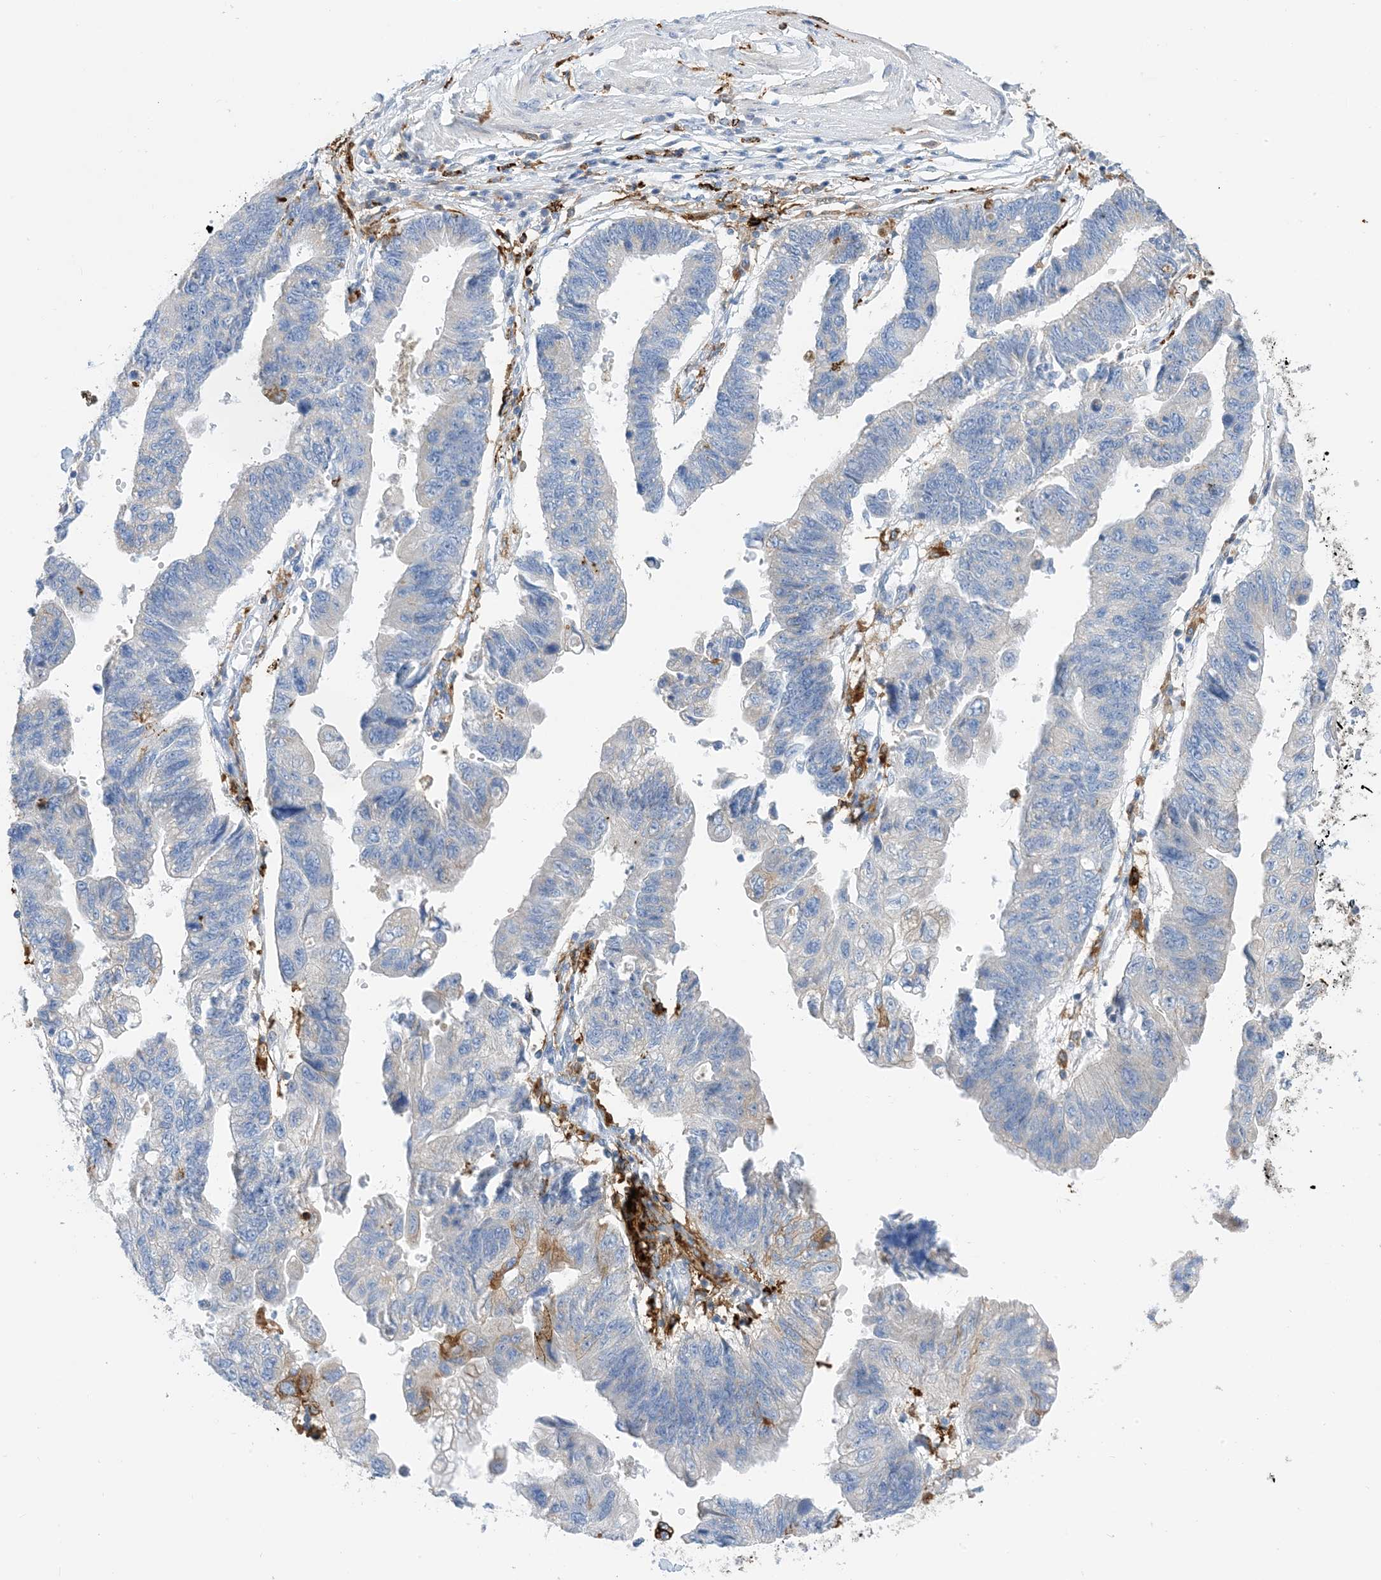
{"staining": {"intensity": "negative", "quantity": "none", "location": "none"}, "tissue": "stomach cancer", "cell_type": "Tumor cells", "image_type": "cancer", "snomed": [{"axis": "morphology", "description": "Adenocarcinoma, NOS"}, {"axis": "topography", "description": "Stomach"}], "caption": "Immunohistochemistry (IHC) of stomach cancer (adenocarcinoma) demonstrates no positivity in tumor cells.", "gene": "DPH3", "patient": {"sex": "male", "age": 59}}